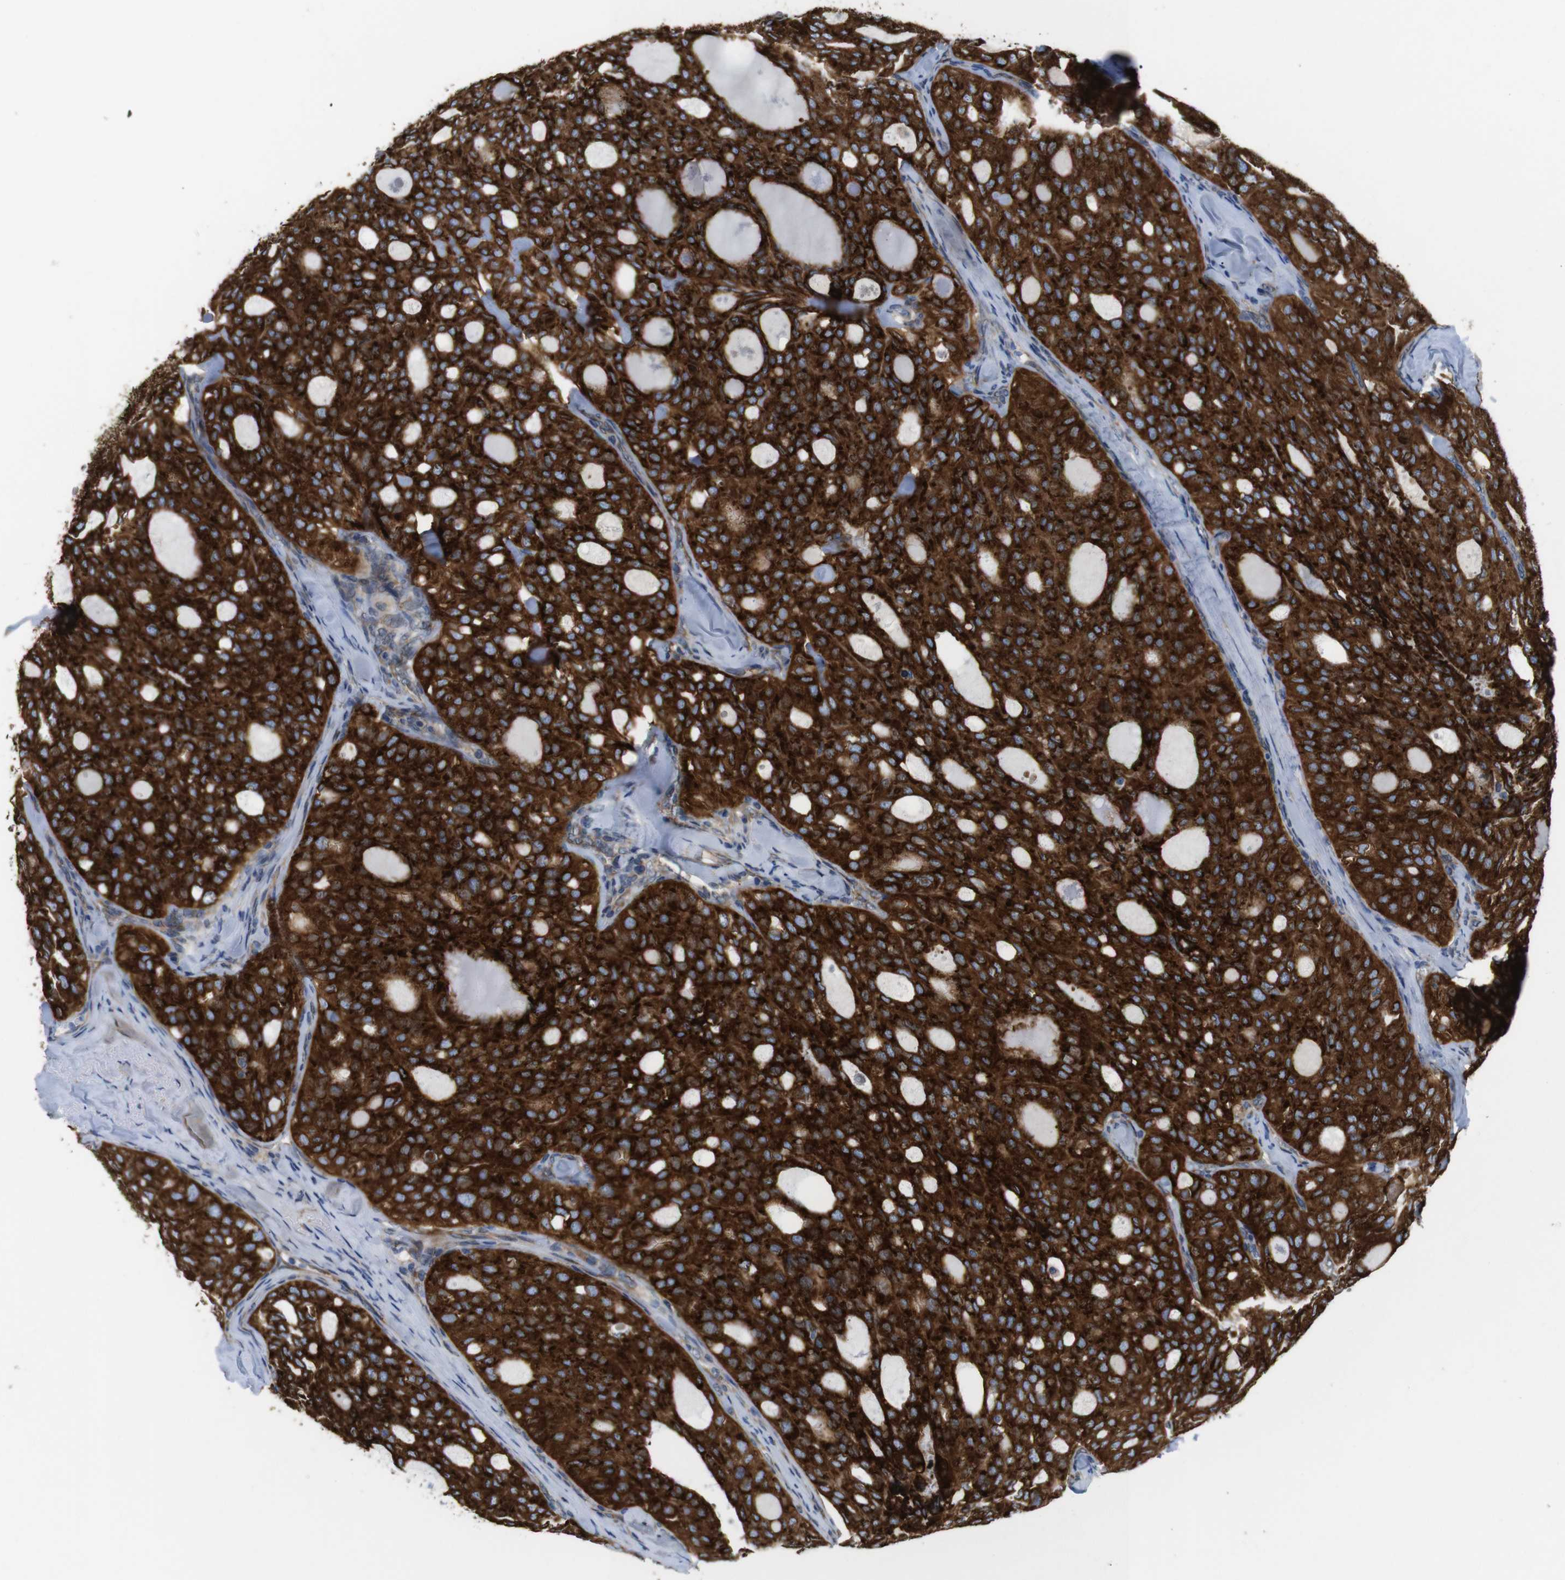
{"staining": {"intensity": "strong", "quantity": ">75%", "location": "cytoplasmic/membranous"}, "tissue": "thyroid cancer", "cell_type": "Tumor cells", "image_type": "cancer", "snomed": [{"axis": "morphology", "description": "Follicular adenoma carcinoma, NOS"}, {"axis": "topography", "description": "Thyroid gland"}], "caption": "Protein expression analysis of human thyroid follicular adenoma carcinoma reveals strong cytoplasmic/membranous staining in about >75% of tumor cells.", "gene": "HACD3", "patient": {"sex": "male", "age": 75}}